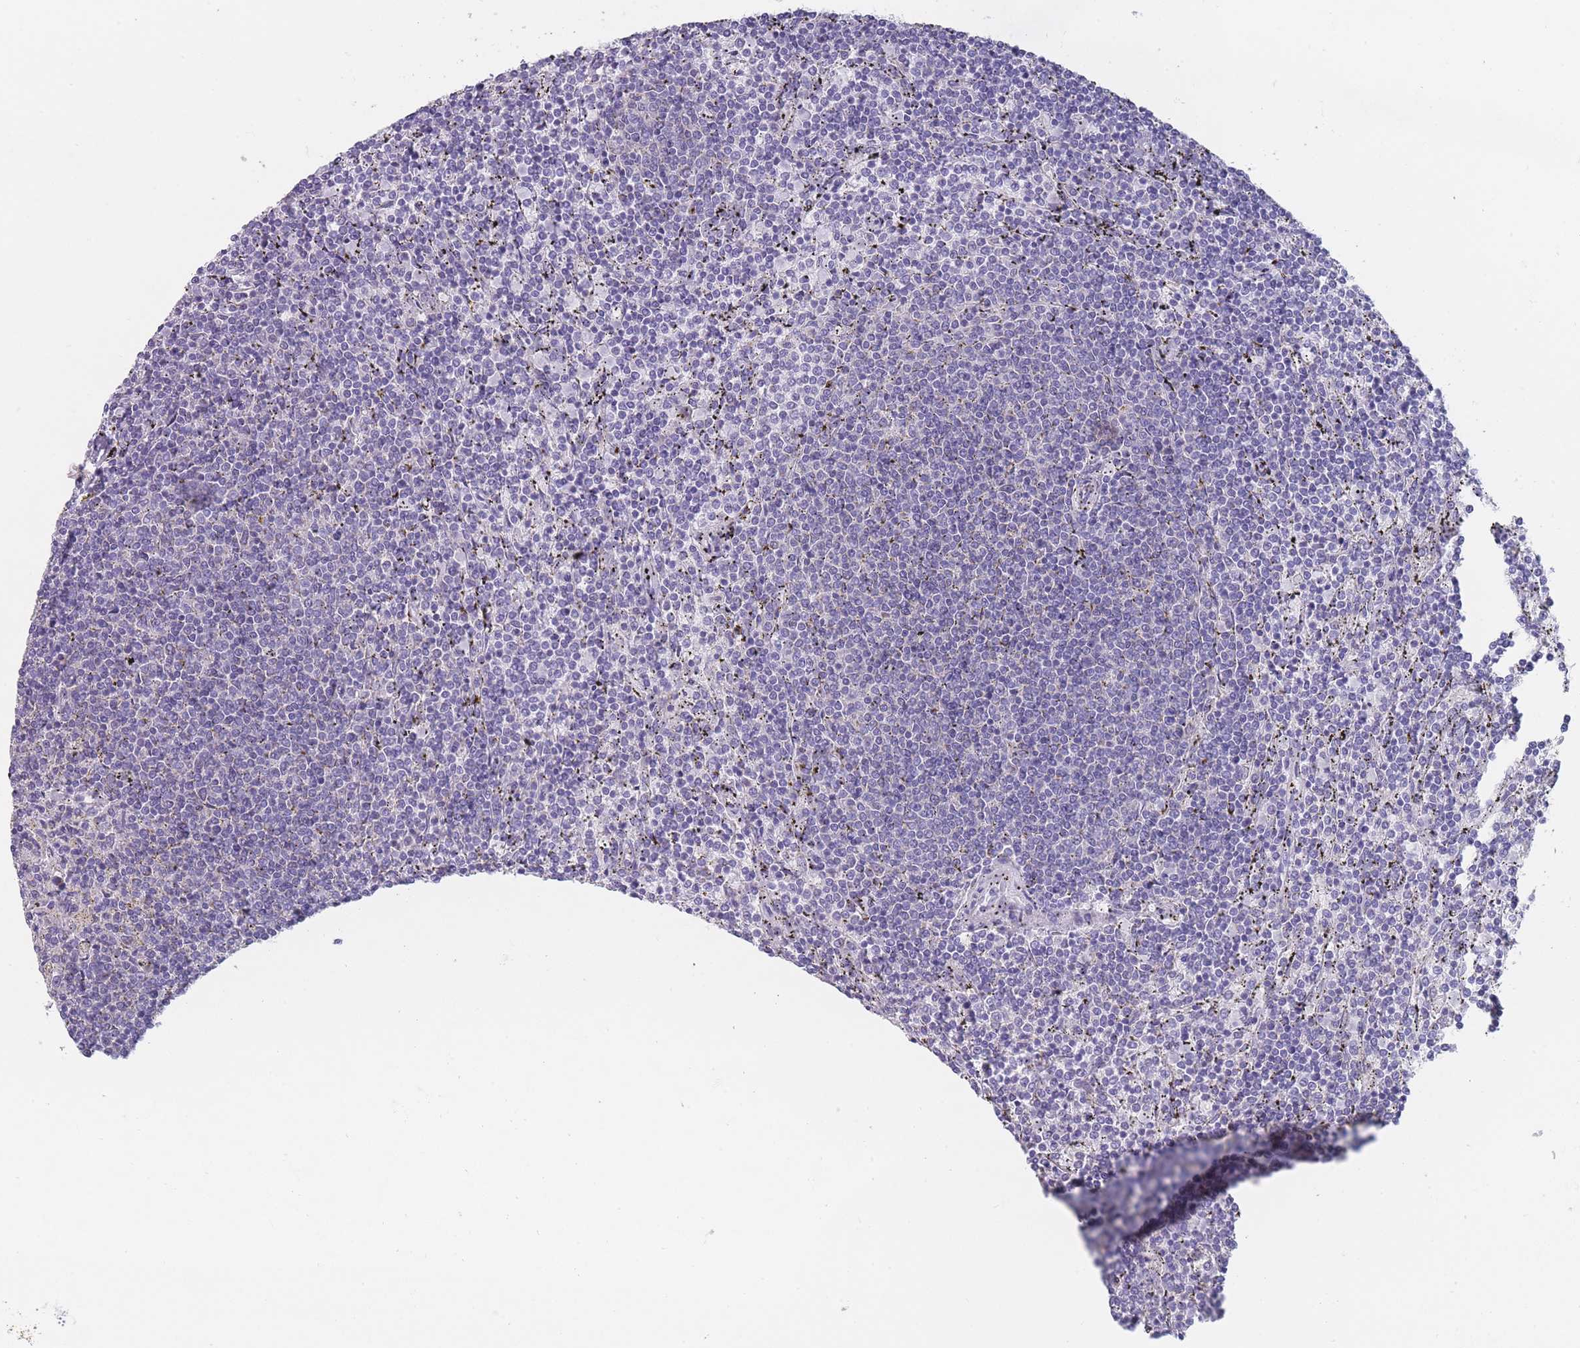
{"staining": {"intensity": "negative", "quantity": "none", "location": "none"}, "tissue": "lymphoma", "cell_type": "Tumor cells", "image_type": "cancer", "snomed": [{"axis": "morphology", "description": "Malignant lymphoma, non-Hodgkin's type, Low grade"}, {"axis": "topography", "description": "Spleen"}], "caption": "High magnification brightfield microscopy of lymphoma stained with DAB (brown) and counterstained with hematoxylin (blue): tumor cells show no significant positivity.", "gene": "MRPS14", "patient": {"sex": "female", "age": 50}}